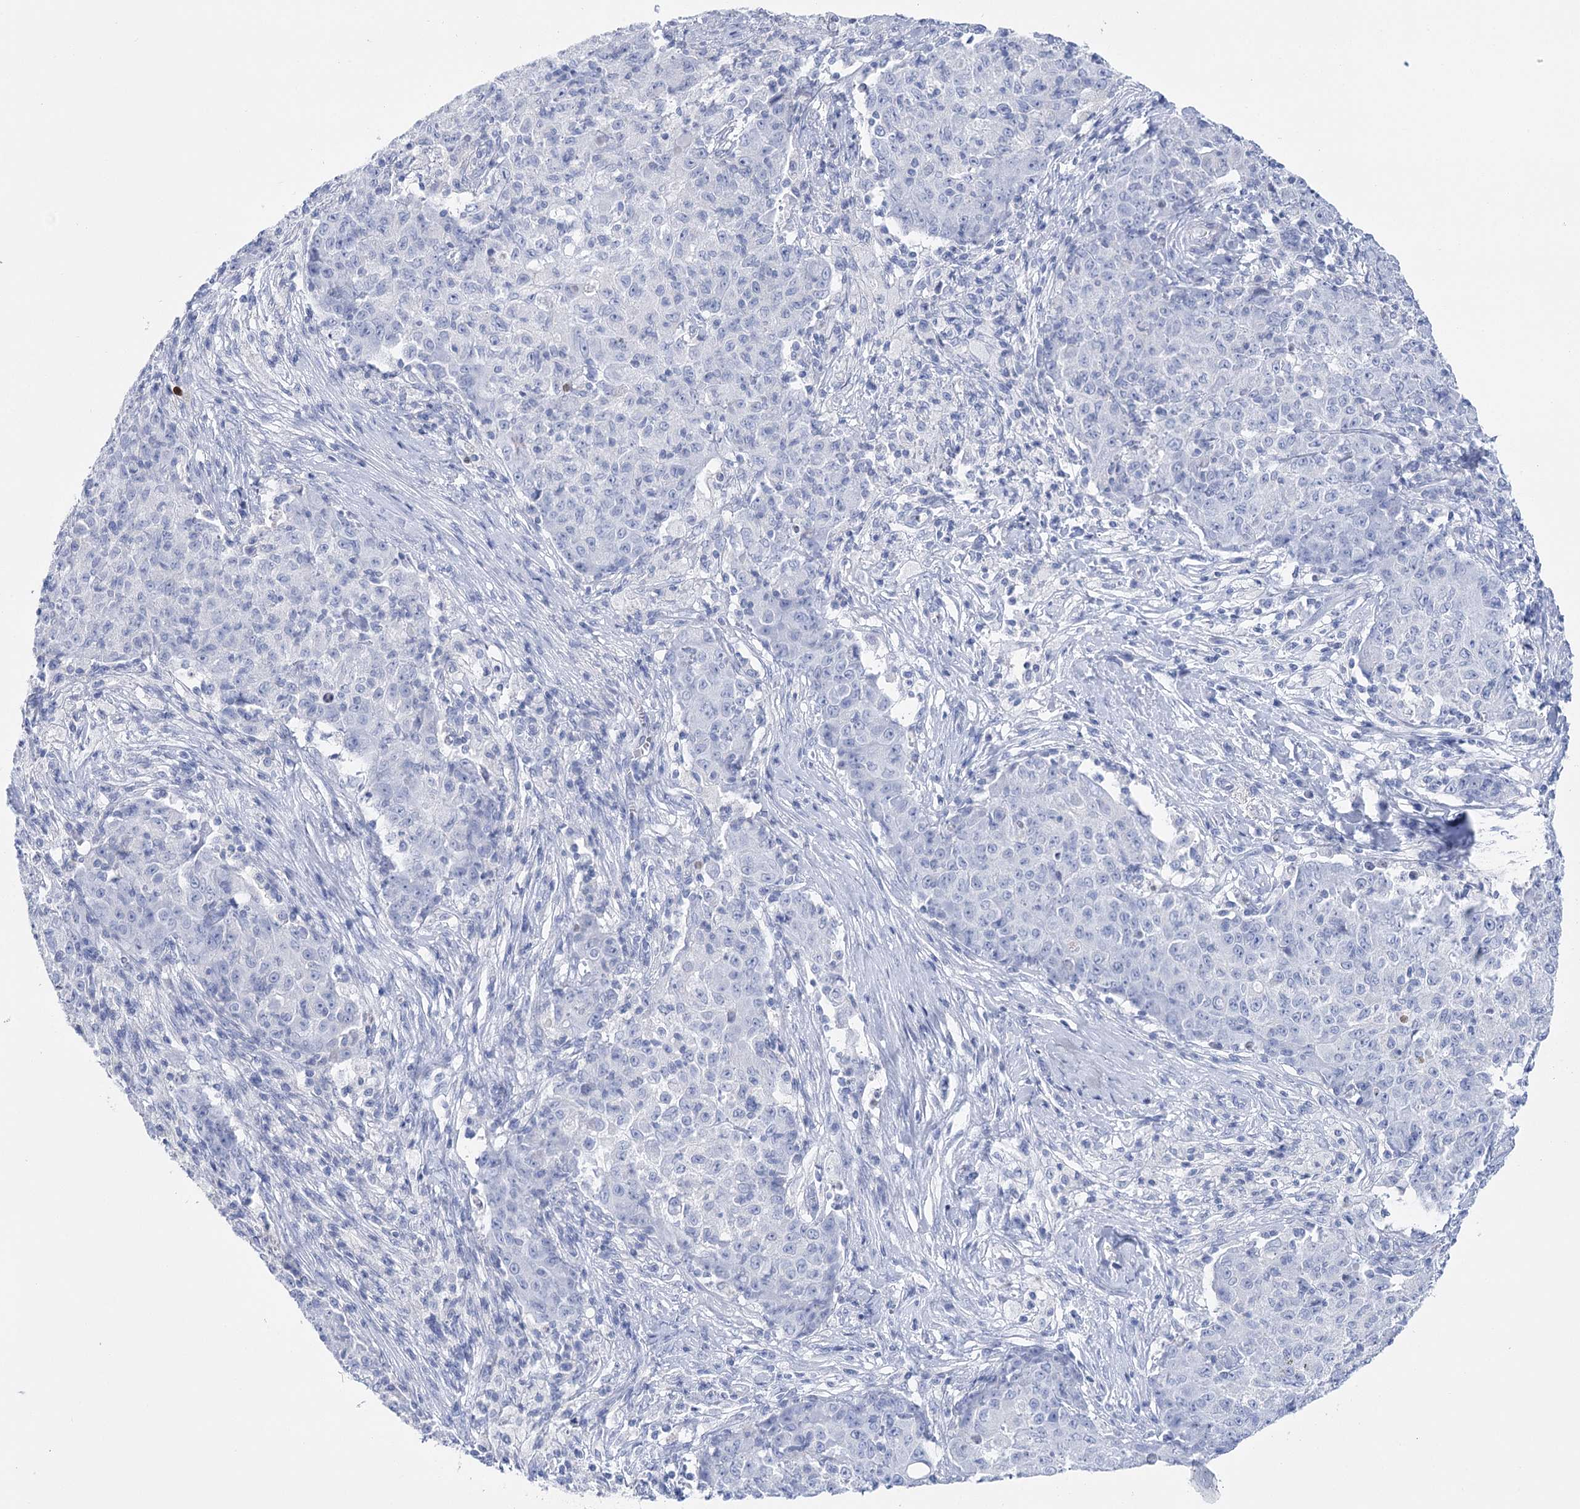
{"staining": {"intensity": "negative", "quantity": "none", "location": "none"}, "tissue": "ovarian cancer", "cell_type": "Tumor cells", "image_type": "cancer", "snomed": [{"axis": "morphology", "description": "Carcinoma, endometroid"}, {"axis": "topography", "description": "Ovary"}], "caption": "IHC of endometroid carcinoma (ovarian) displays no staining in tumor cells.", "gene": "PCDHA1", "patient": {"sex": "female", "age": 42}}